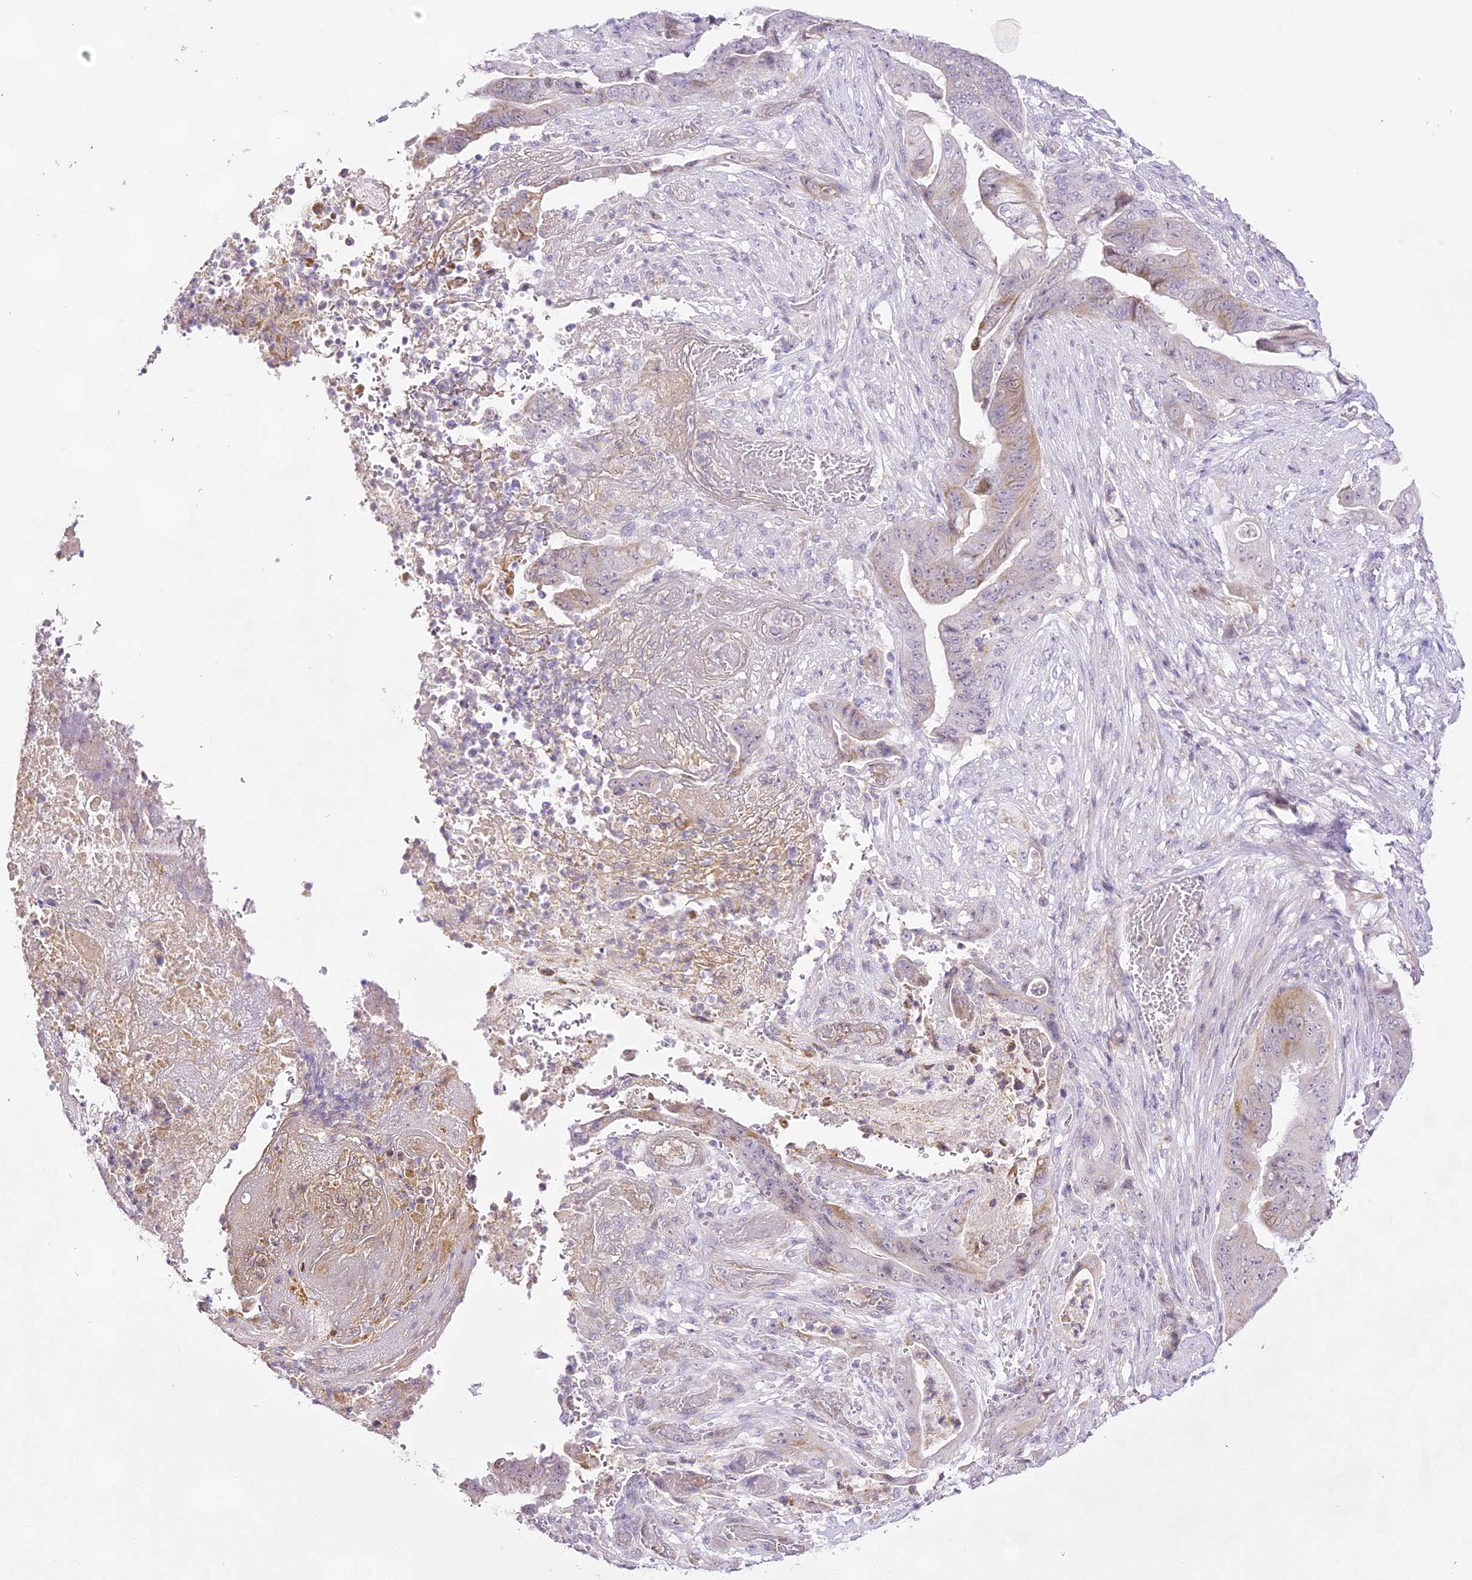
{"staining": {"intensity": "weak", "quantity": "25%-75%", "location": "cytoplasmic/membranous"}, "tissue": "stomach cancer", "cell_type": "Tumor cells", "image_type": "cancer", "snomed": [{"axis": "morphology", "description": "Adenocarcinoma, NOS"}, {"axis": "topography", "description": "Stomach"}], "caption": "Immunohistochemistry of human adenocarcinoma (stomach) demonstrates low levels of weak cytoplasmic/membranous staining in approximately 25%-75% of tumor cells.", "gene": "CCDC30", "patient": {"sex": "female", "age": 73}}